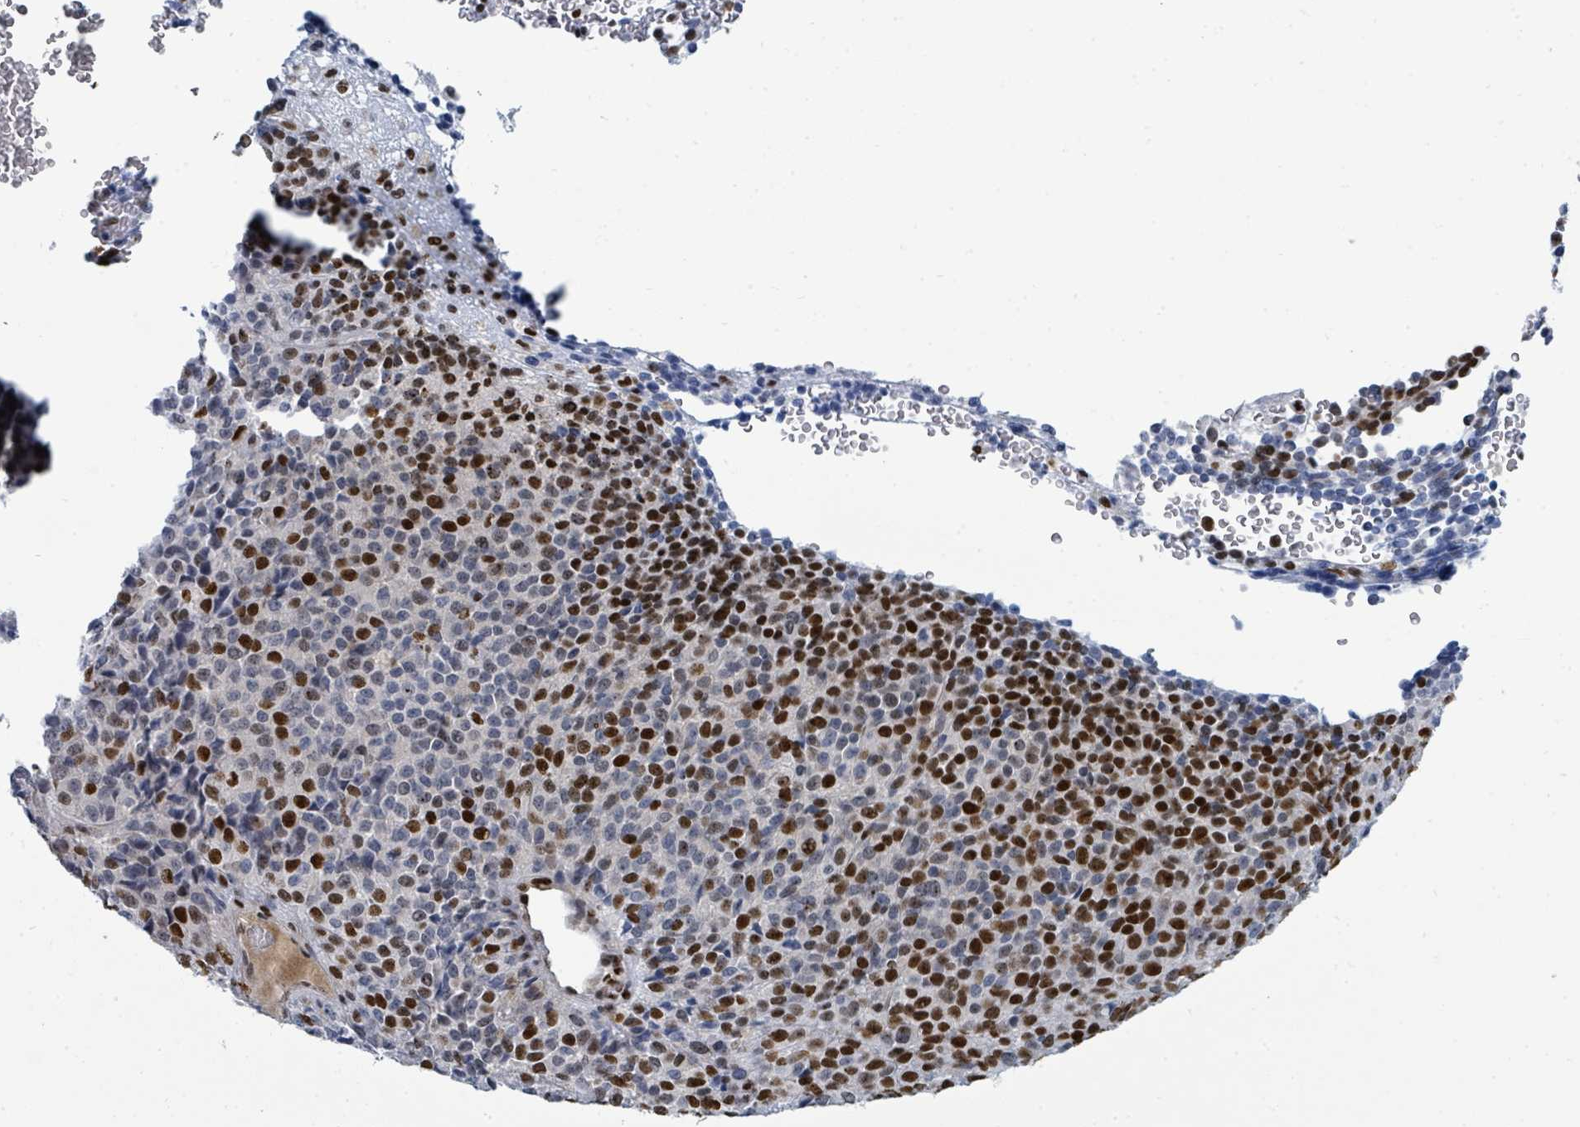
{"staining": {"intensity": "strong", "quantity": "25%-75%", "location": "nuclear"}, "tissue": "melanoma", "cell_type": "Tumor cells", "image_type": "cancer", "snomed": [{"axis": "morphology", "description": "Malignant melanoma, Metastatic site"}, {"axis": "topography", "description": "Brain"}], "caption": "An IHC image of tumor tissue is shown. Protein staining in brown highlights strong nuclear positivity in malignant melanoma (metastatic site) within tumor cells.", "gene": "SUMO4", "patient": {"sex": "female", "age": 56}}